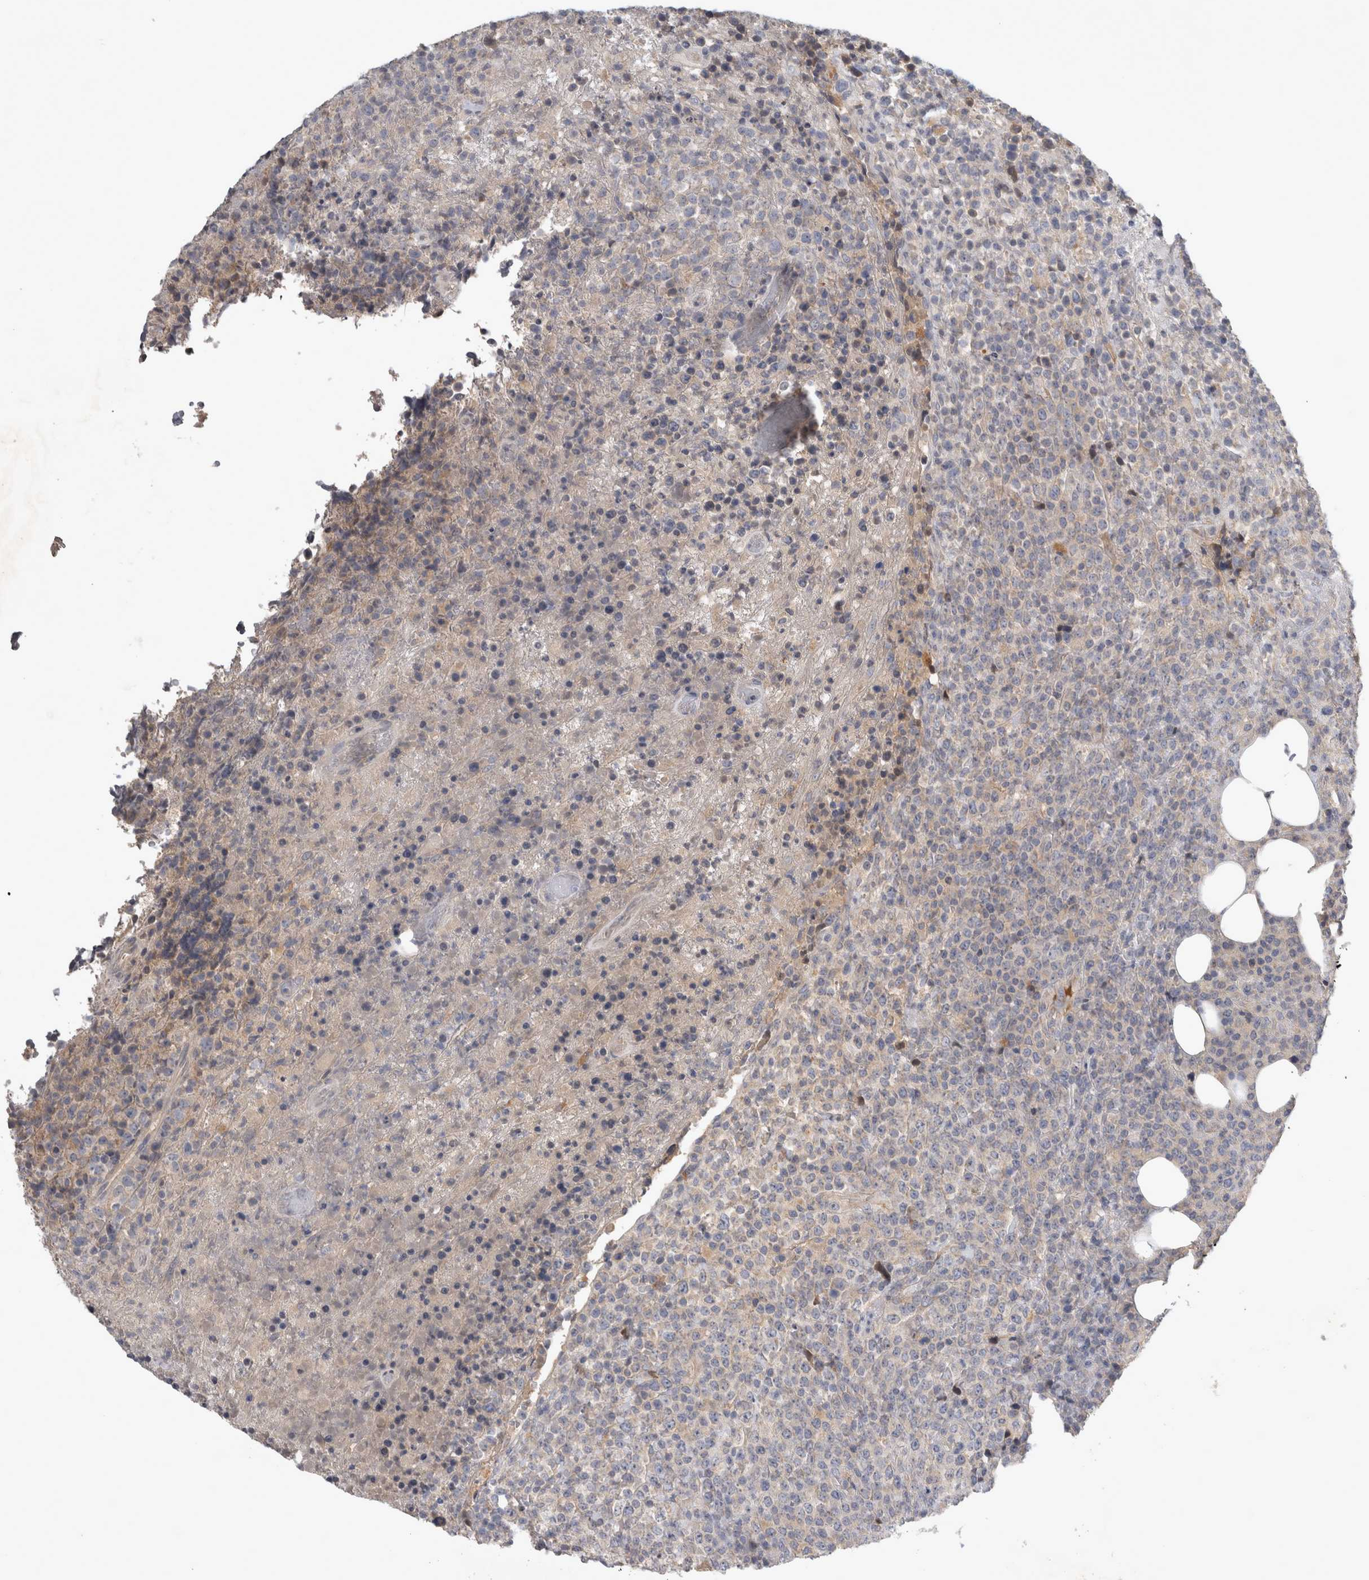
{"staining": {"intensity": "negative", "quantity": "none", "location": "none"}, "tissue": "lymphoma", "cell_type": "Tumor cells", "image_type": "cancer", "snomed": [{"axis": "morphology", "description": "Malignant lymphoma, non-Hodgkin's type, High grade"}, {"axis": "topography", "description": "Lymph node"}], "caption": "Tumor cells show no significant positivity in malignant lymphoma, non-Hodgkin's type (high-grade). Nuclei are stained in blue.", "gene": "SLC22A11", "patient": {"sex": "male", "age": 13}}